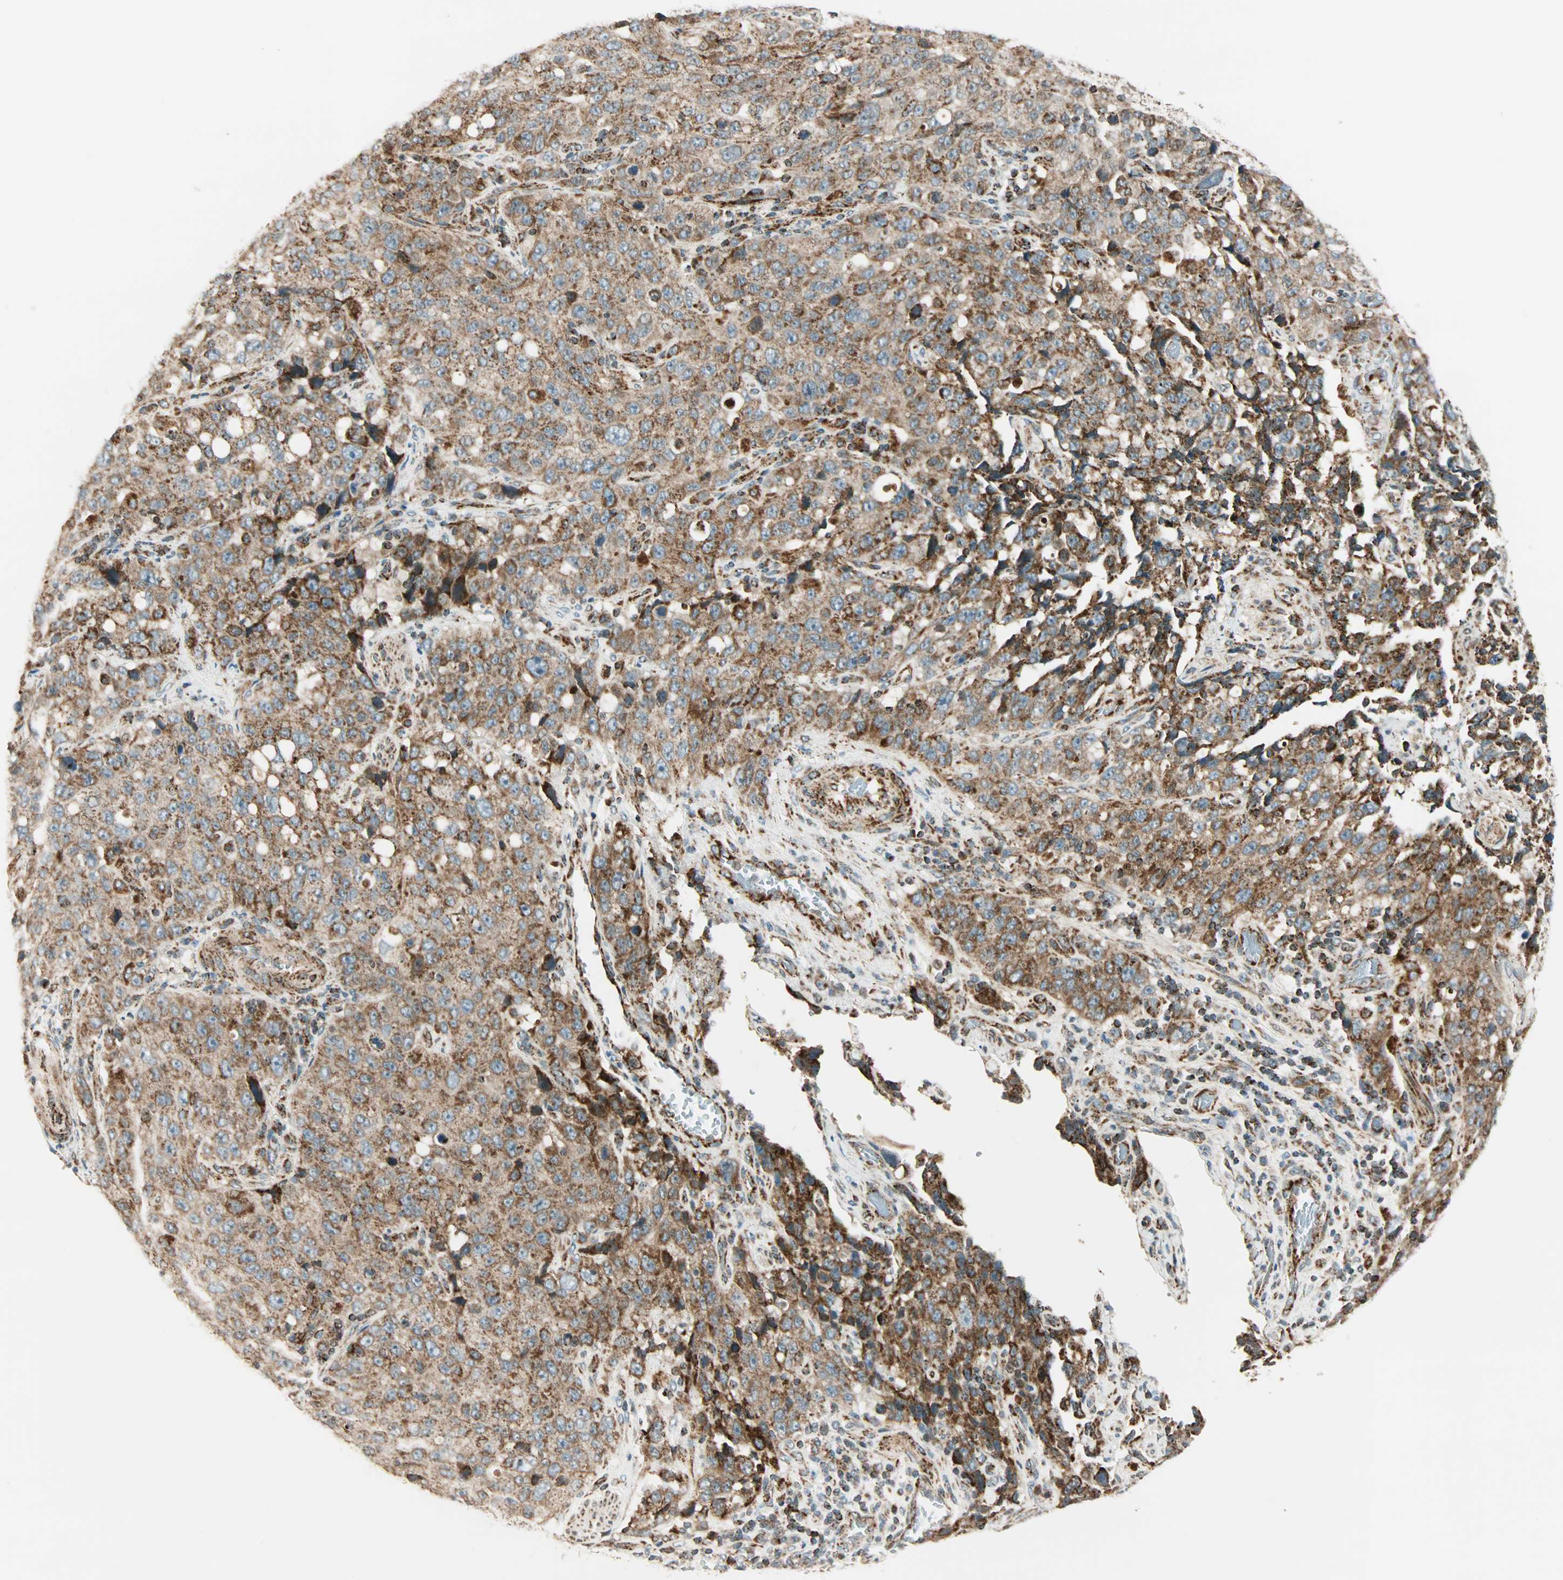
{"staining": {"intensity": "moderate", "quantity": ">75%", "location": "cytoplasmic/membranous"}, "tissue": "stomach cancer", "cell_type": "Tumor cells", "image_type": "cancer", "snomed": [{"axis": "morphology", "description": "Normal tissue, NOS"}, {"axis": "morphology", "description": "Adenocarcinoma, NOS"}, {"axis": "topography", "description": "Stomach"}], "caption": "An image of human adenocarcinoma (stomach) stained for a protein reveals moderate cytoplasmic/membranous brown staining in tumor cells.", "gene": "SPRY4", "patient": {"sex": "male", "age": 48}}